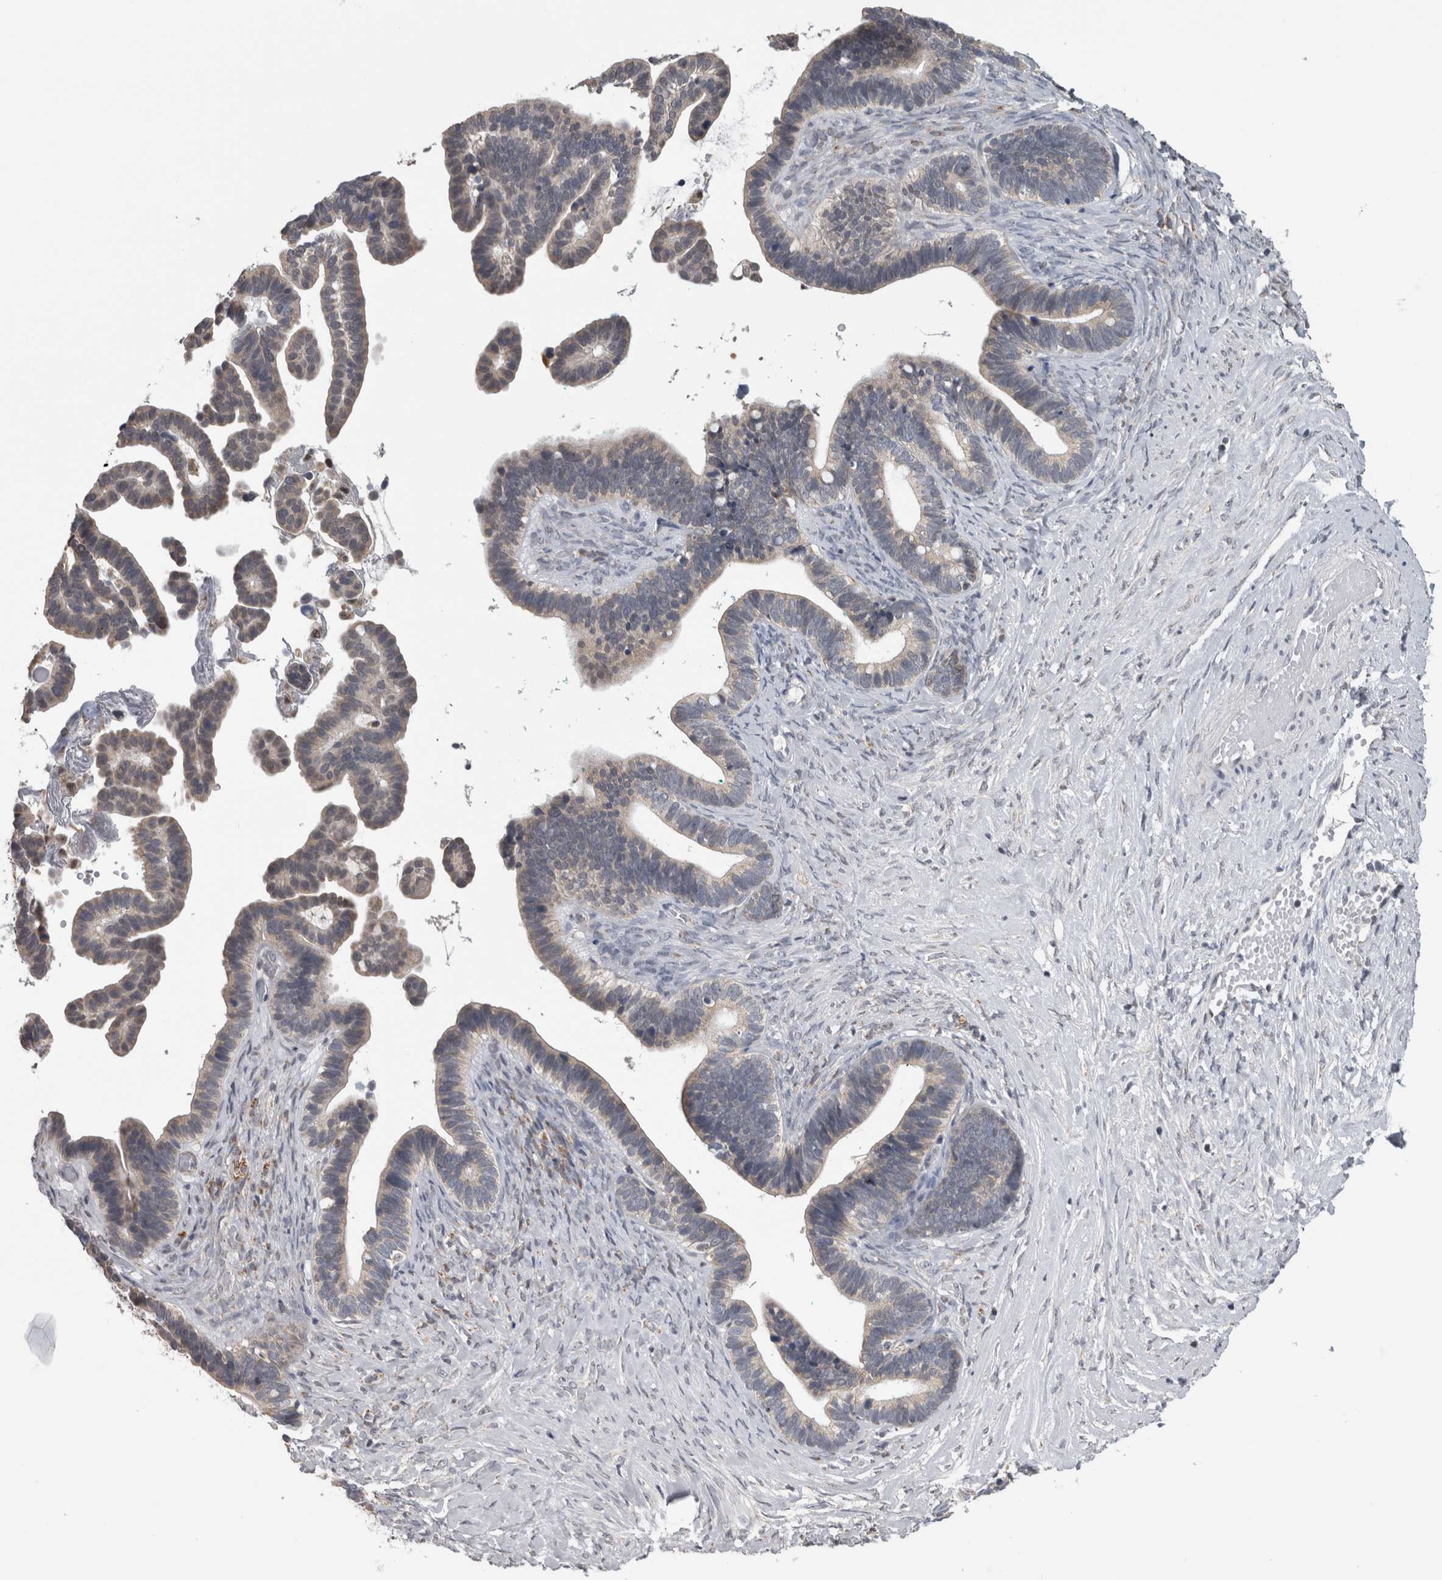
{"staining": {"intensity": "weak", "quantity": "<25%", "location": "cytoplasmic/membranous"}, "tissue": "ovarian cancer", "cell_type": "Tumor cells", "image_type": "cancer", "snomed": [{"axis": "morphology", "description": "Cystadenocarcinoma, serous, NOS"}, {"axis": "topography", "description": "Ovary"}], "caption": "High magnification brightfield microscopy of serous cystadenocarcinoma (ovarian) stained with DAB (brown) and counterstained with hematoxylin (blue): tumor cells show no significant staining. (DAB immunohistochemistry (IHC), high magnification).", "gene": "OR2K2", "patient": {"sex": "female", "age": 56}}